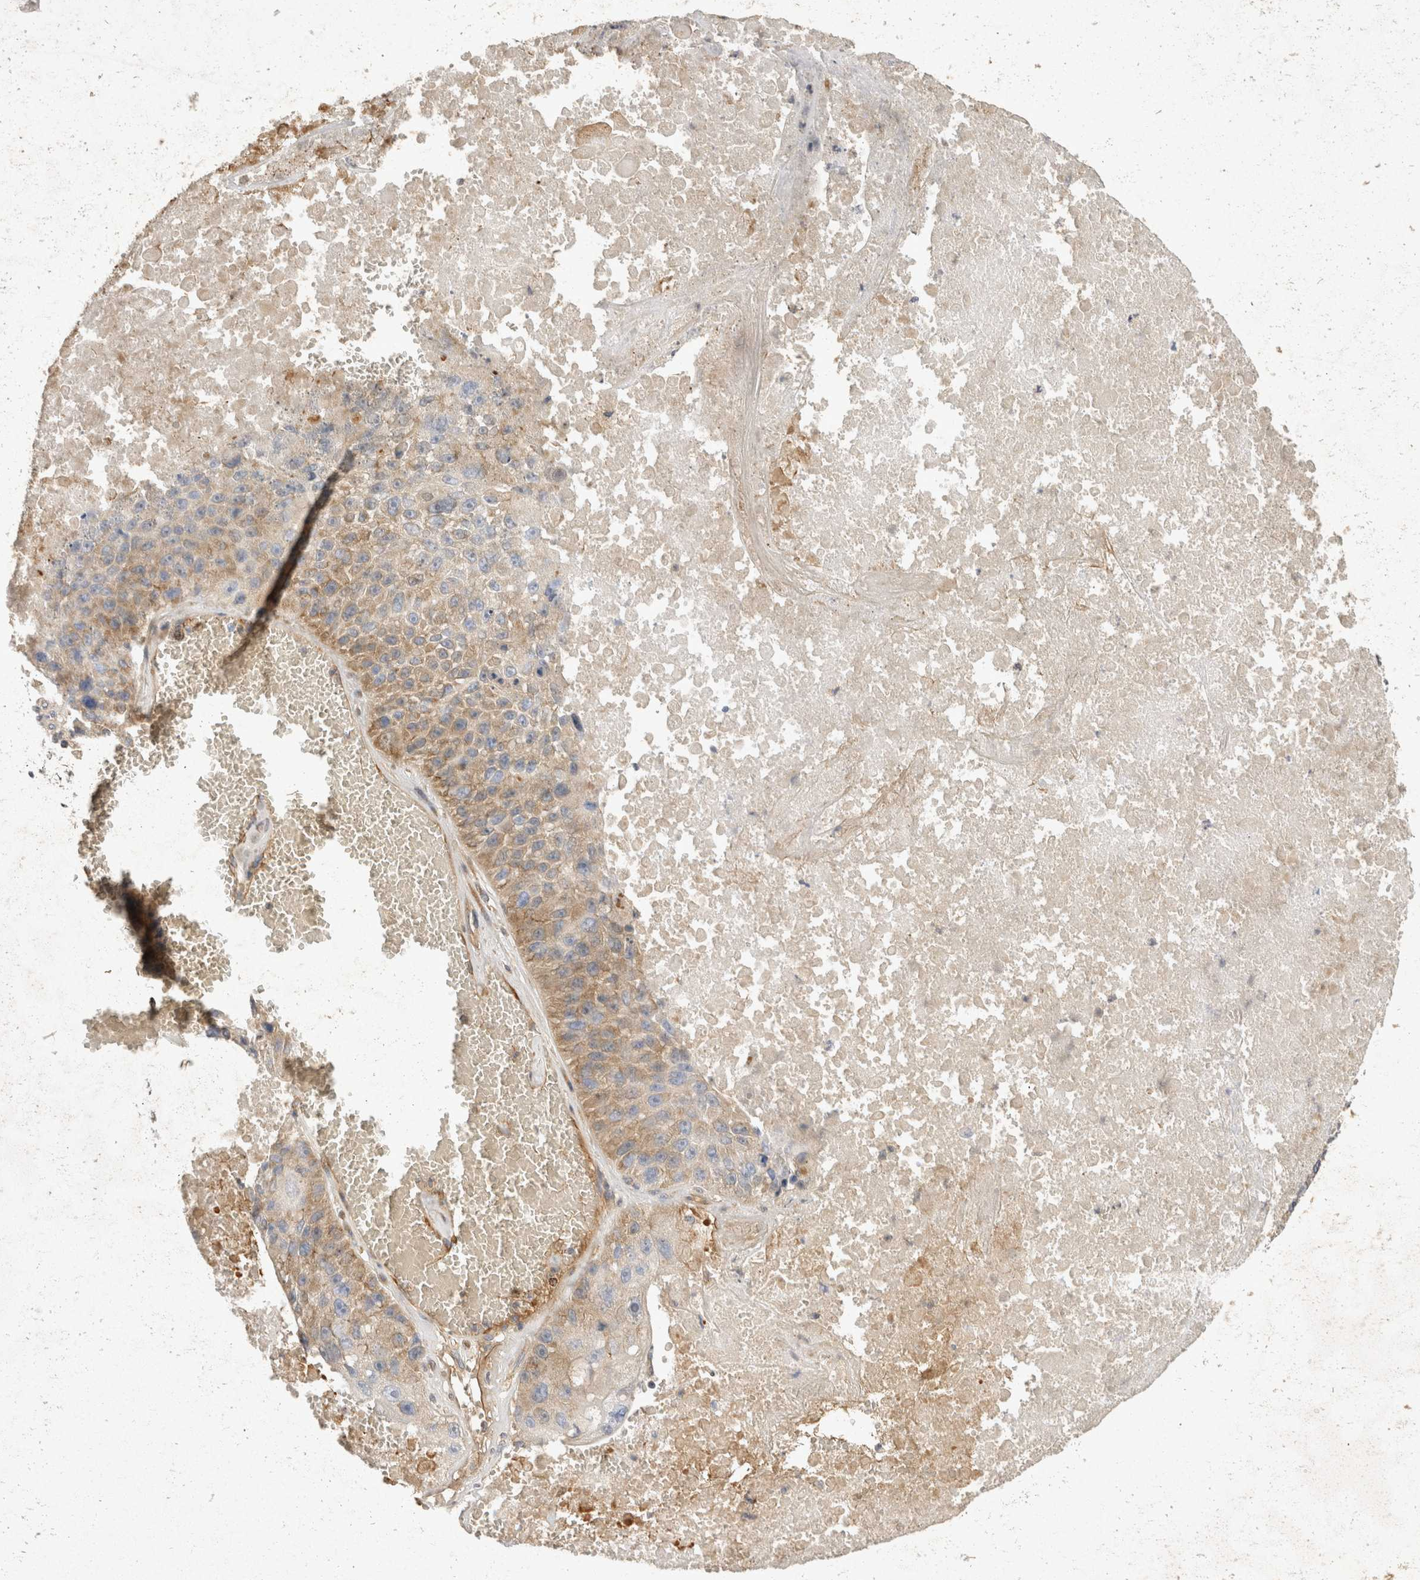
{"staining": {"intensity": "moderate", "quantity": "25%-75%", "location": "cytoplasmic/membranous"}, "tissue": "lung cancer", "cell_type": "Tumor cells", "image_type": "cancer", "snomed": [{"axis": "morphology", "description": "Squamous cell carcinoma, NOS"}, {"axis": "topography", "description": "Lung"}], "caption": "Lung cancer stained with immunohistochemistry displays moderate cytoplasmic/membranous positivity in about 25%-75% of tumor cells. (DAB IHC, brown staining for protein, blue staining for nuclei).", "gene": "EIF4G3", "patient": {"sex": "male", "age": 61}}